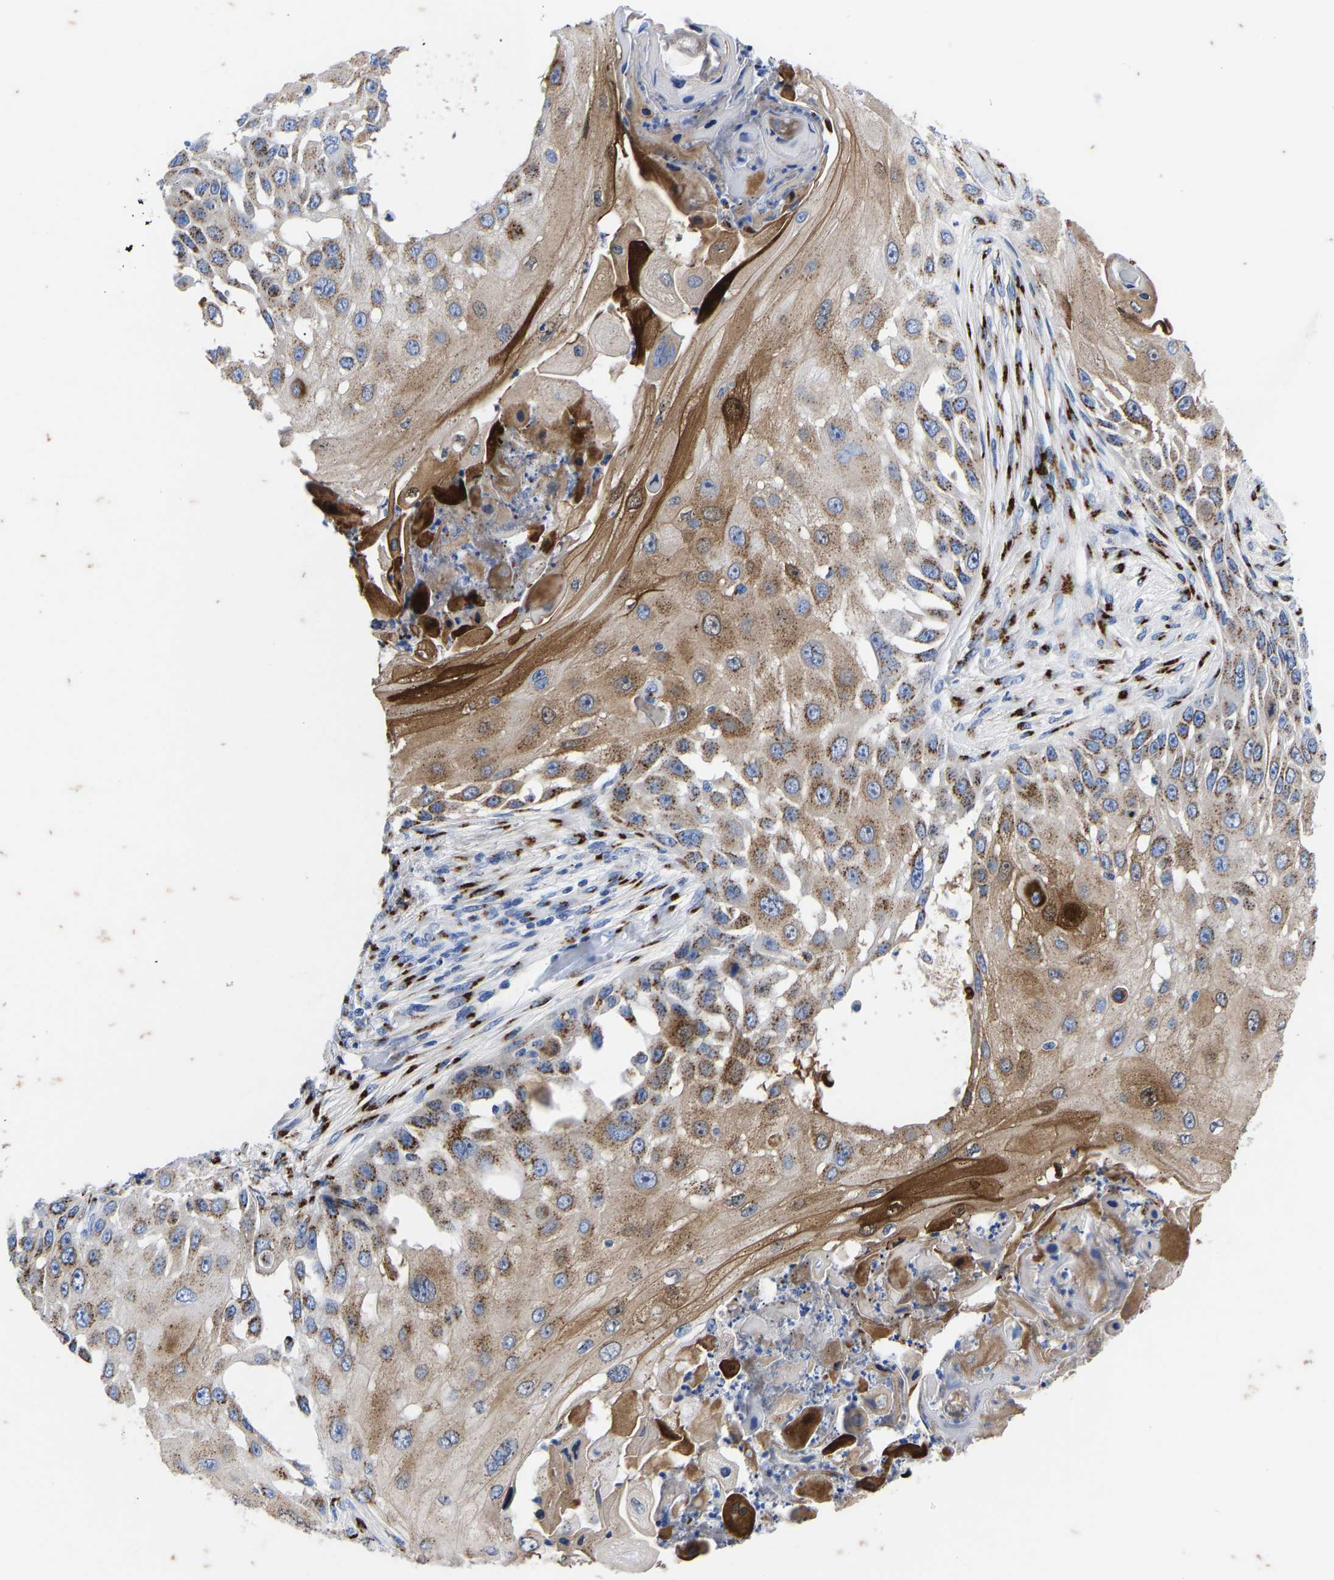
{"staining": {"intensity": "moderate", "quantity": ">75%", "location": "cytoplasmic/membranous"}, "tissue": "skin cancer", "cell_type": "Tumor cells", "image_type": "cancer", "snomed": [{"axis": "morphology", "description": "Squamous cell carcinoma, NOS"}, {"axis": "topography", "description": "Skin"}], "caption": "Immunohistochemistry (IHC) histopathology image of neoplastic tissue: human skin squamous cell carcinoma stained using immunohistochemistry exhibits medium levels of moderate protein expression localized specifically in the cytoplasmic/membranous of tumor cells, appearing as a cytoplasmic/membranous brown color.", "gene": "TMEM87A", "patient": {"sex": "female", "age": 44}}